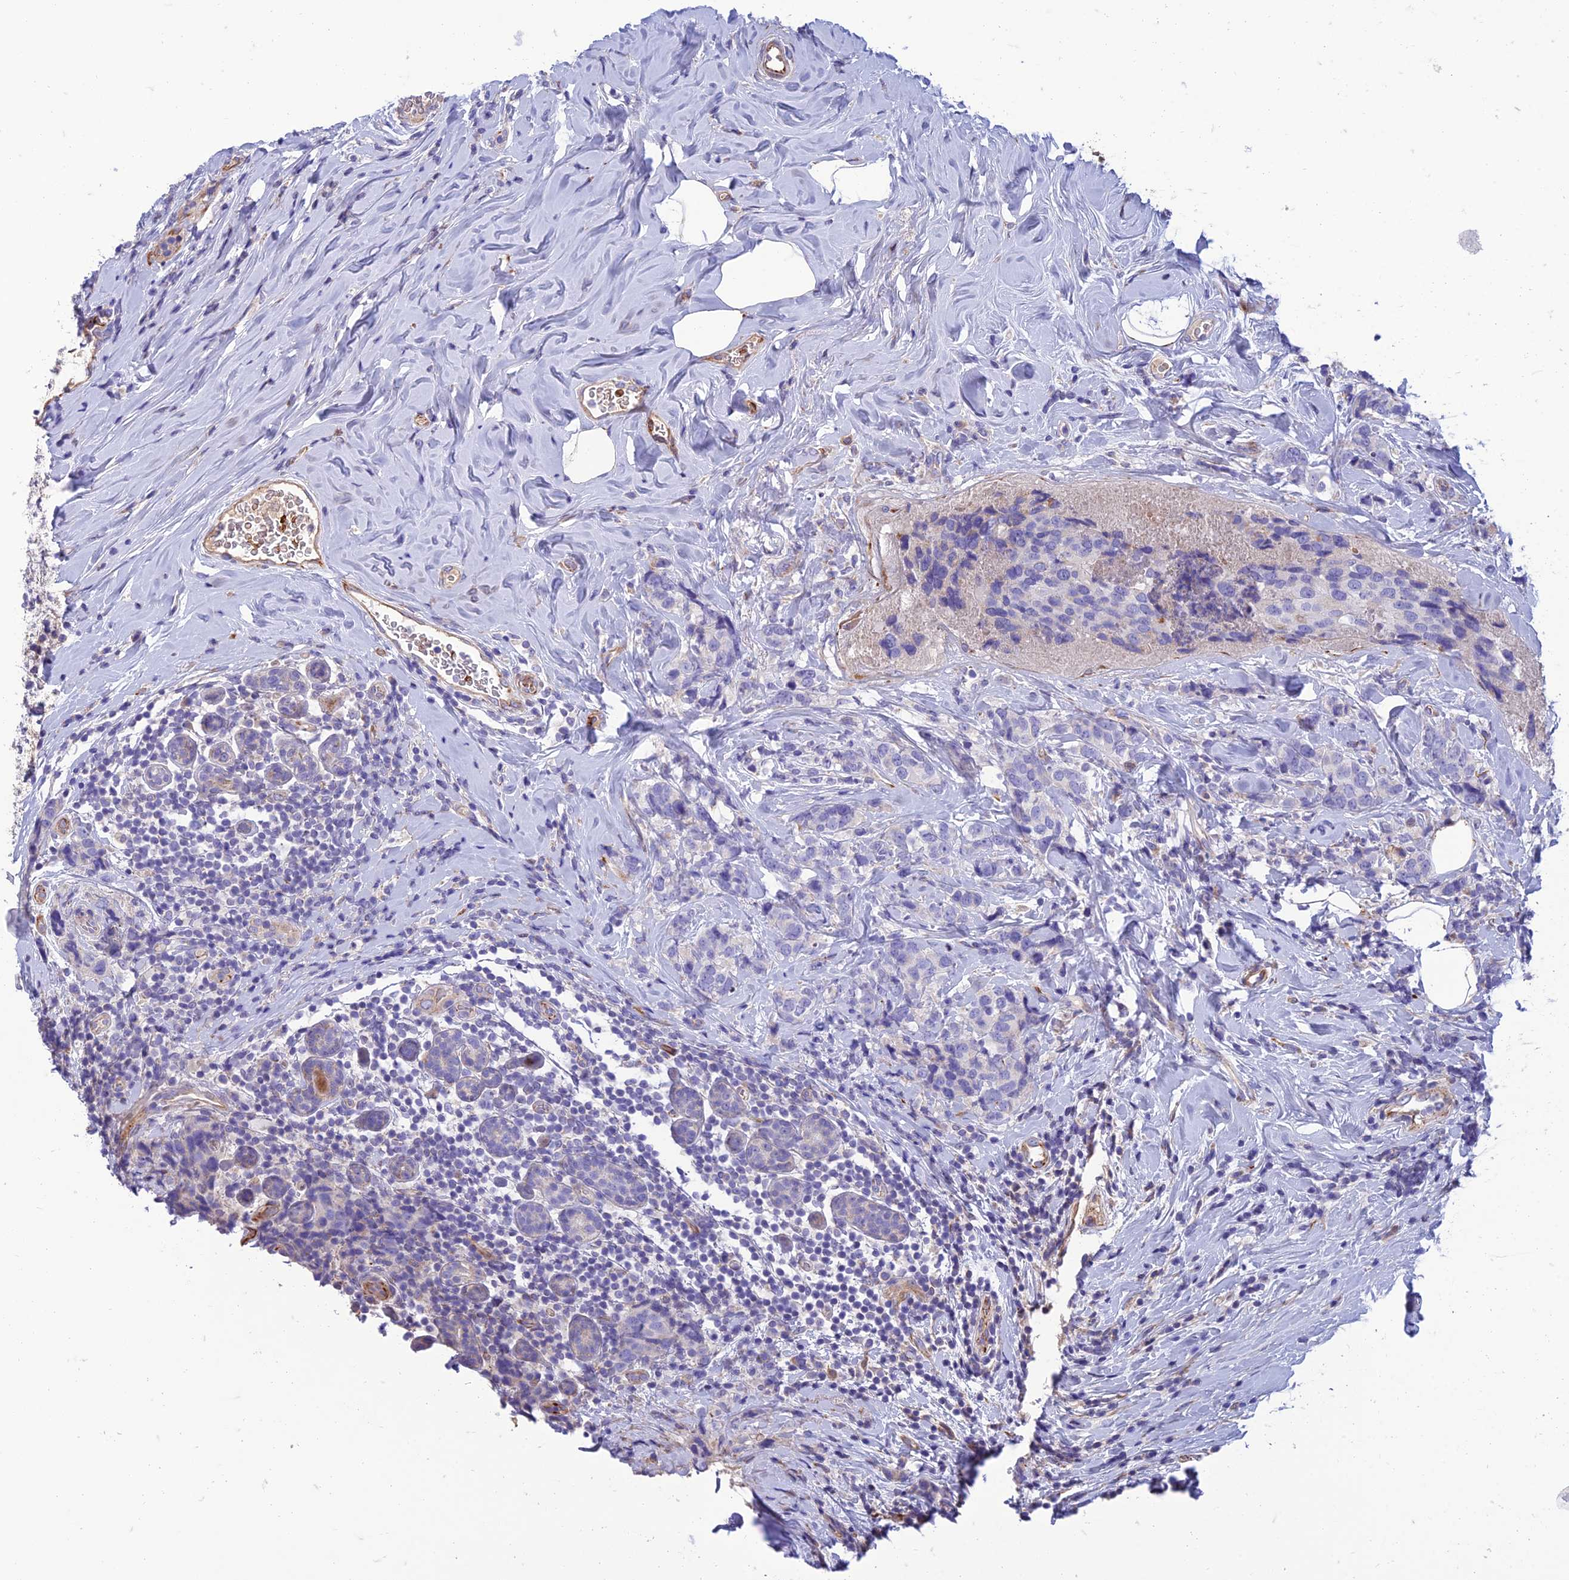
{"staining": {"intensity": "negative", "quantity": "none", "location": "none"}, "tissue": "breast cancer", "cell_type": "Tumor cells", "image_type": "cancer", "snomed": [{"axis": "morphology", "description": "Lobular carcinoma"}, {"axis": "topography", "description": "Breast"}], "caption": "High power microscopy histopathology image of an immunohistochemistry image of breast cancer (lobular carcinoma), revealing no significant expression in tumor cells.", "gene": "SEL1L3", "patient": {"sex": "female", "age": 59}}